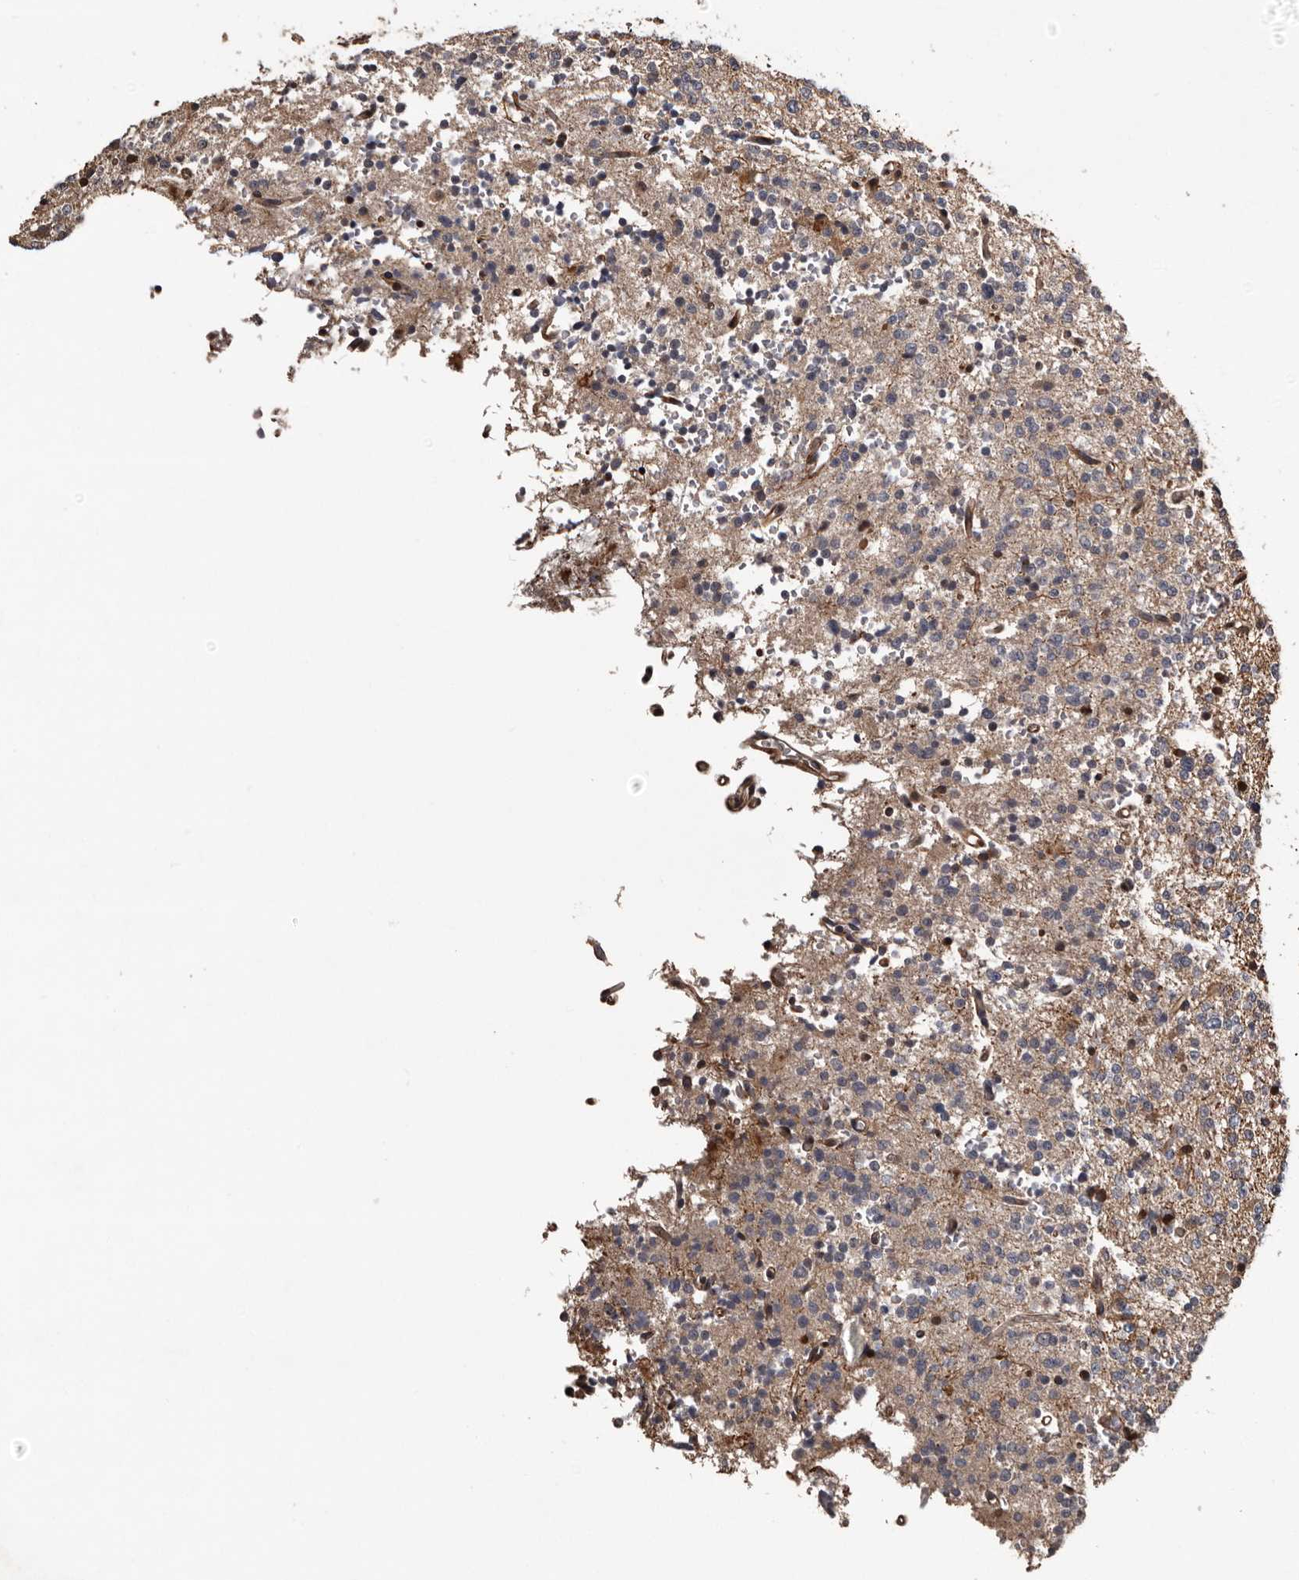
{"staining": {"intensity": "negative", "quantity": "none", "location": "none"}, "tissue": "glioma", "cell_type": "Tumor cells", "image_type": "cancer", "snomed": [{"axis": "morphology", "description": "Glioma, malignant, High grade"}, {"axis": "topography", "description": "Brain"}], "caption": "Immunohistochemistry of glioma exhibits no positivity in tumor cells. (DAB (3,3'-diaminobenzidine) immunohistochemistry (IHC) with hematoxylin counter stain).", "gene": "SERTAD4", "patient": {"sex": "female", "age": 62}}